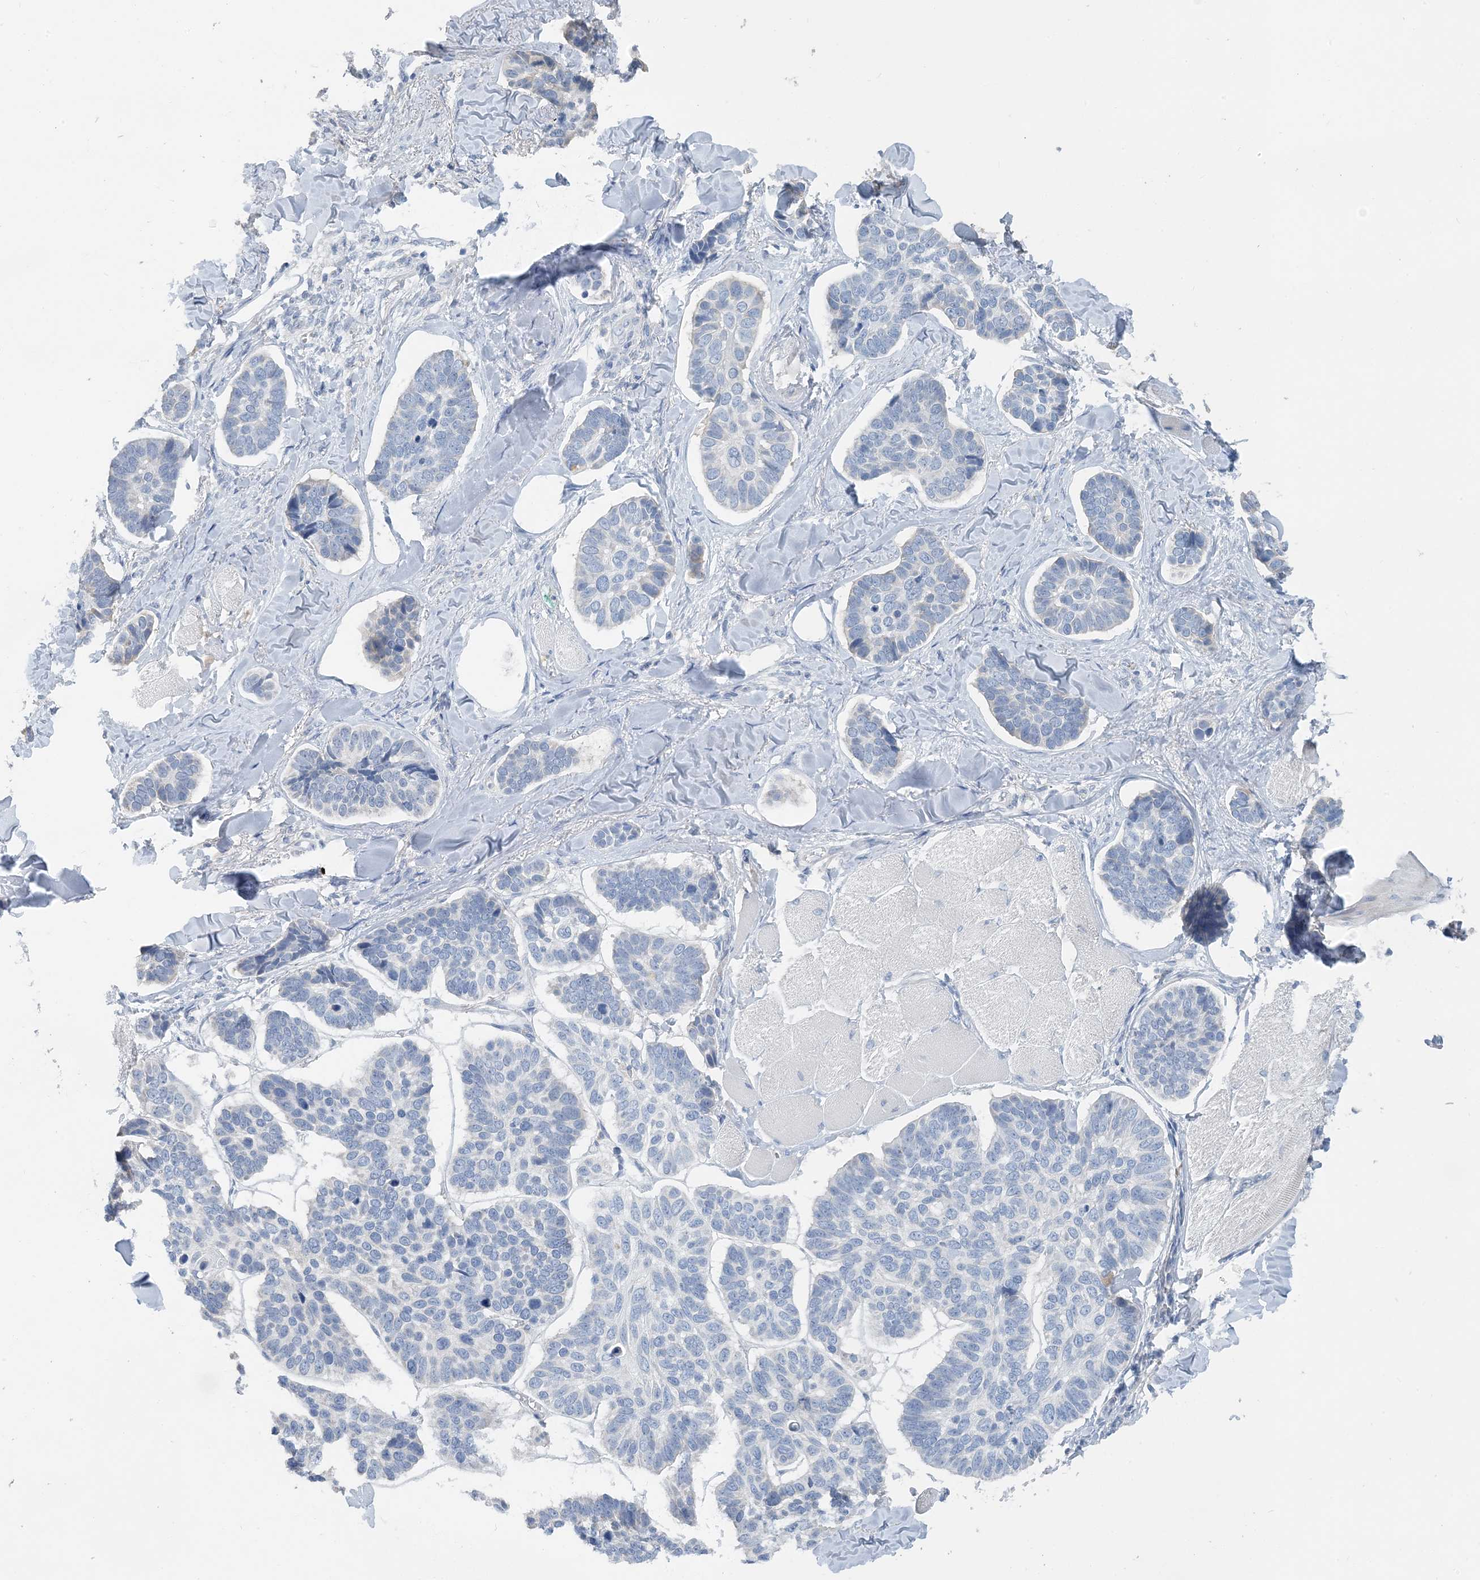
{"staining": {"intensity": "negative", "quantity": "none", "location": "none"}, "tissue": "skin cancer", "cell_type": "Tumor cells", "image_type": "cancer", "snomed": [{"axis": "morphology", "description": "Basal cell carcinoma"}, {"axis": "topography", "description": "Skin"}], "caption": "DAB immunohistochemical staining of human skin basal cell carcinoma displays no significant expression in tumor cells.", "gene": "CTRL", "patient": {"sex": "male", "age": 62}}